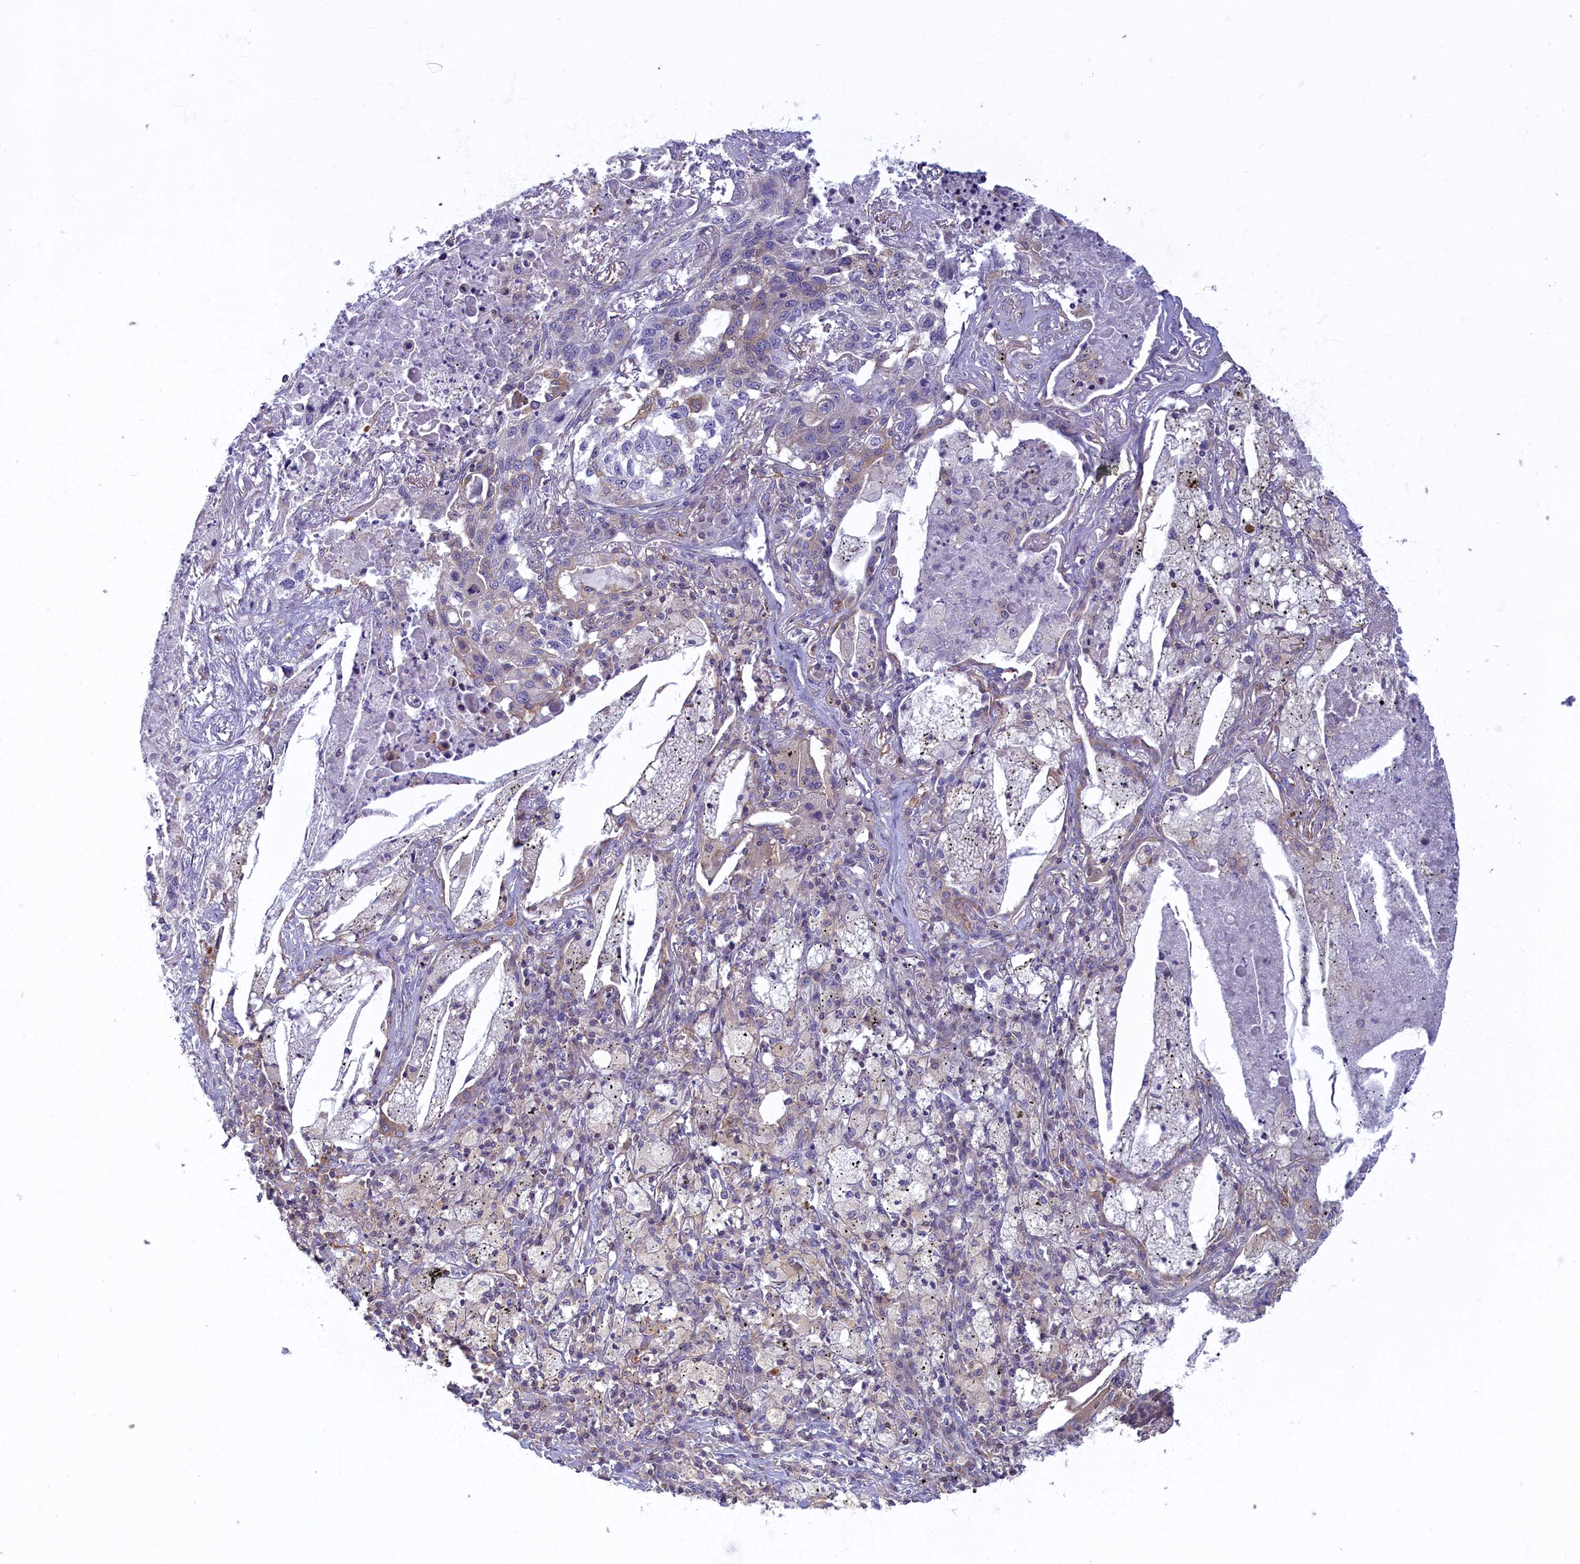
{"staining": {"intensity": "negative", "quantity": "none", "location": "none"}, "tissue": "lung cancer", "cell_type": "Tumor cells", "image_type": "cancer", "snomed": [{"axis": "morphology", "description": "Squamous cell carcinoma, NOS"}, {"axis": "topography", "description": "Lung"}], "caption": "A photomicrograph of human lung squamous cell carcinoma is negative for staining in tumor cells. The staining is performed using DAB (3,3'-diaminobenzidine) brown chromogen with nuclei counter-stained in using hematoxylin.", "gene": "NOL10", "patient": {"sex": "female", "age": 63}}